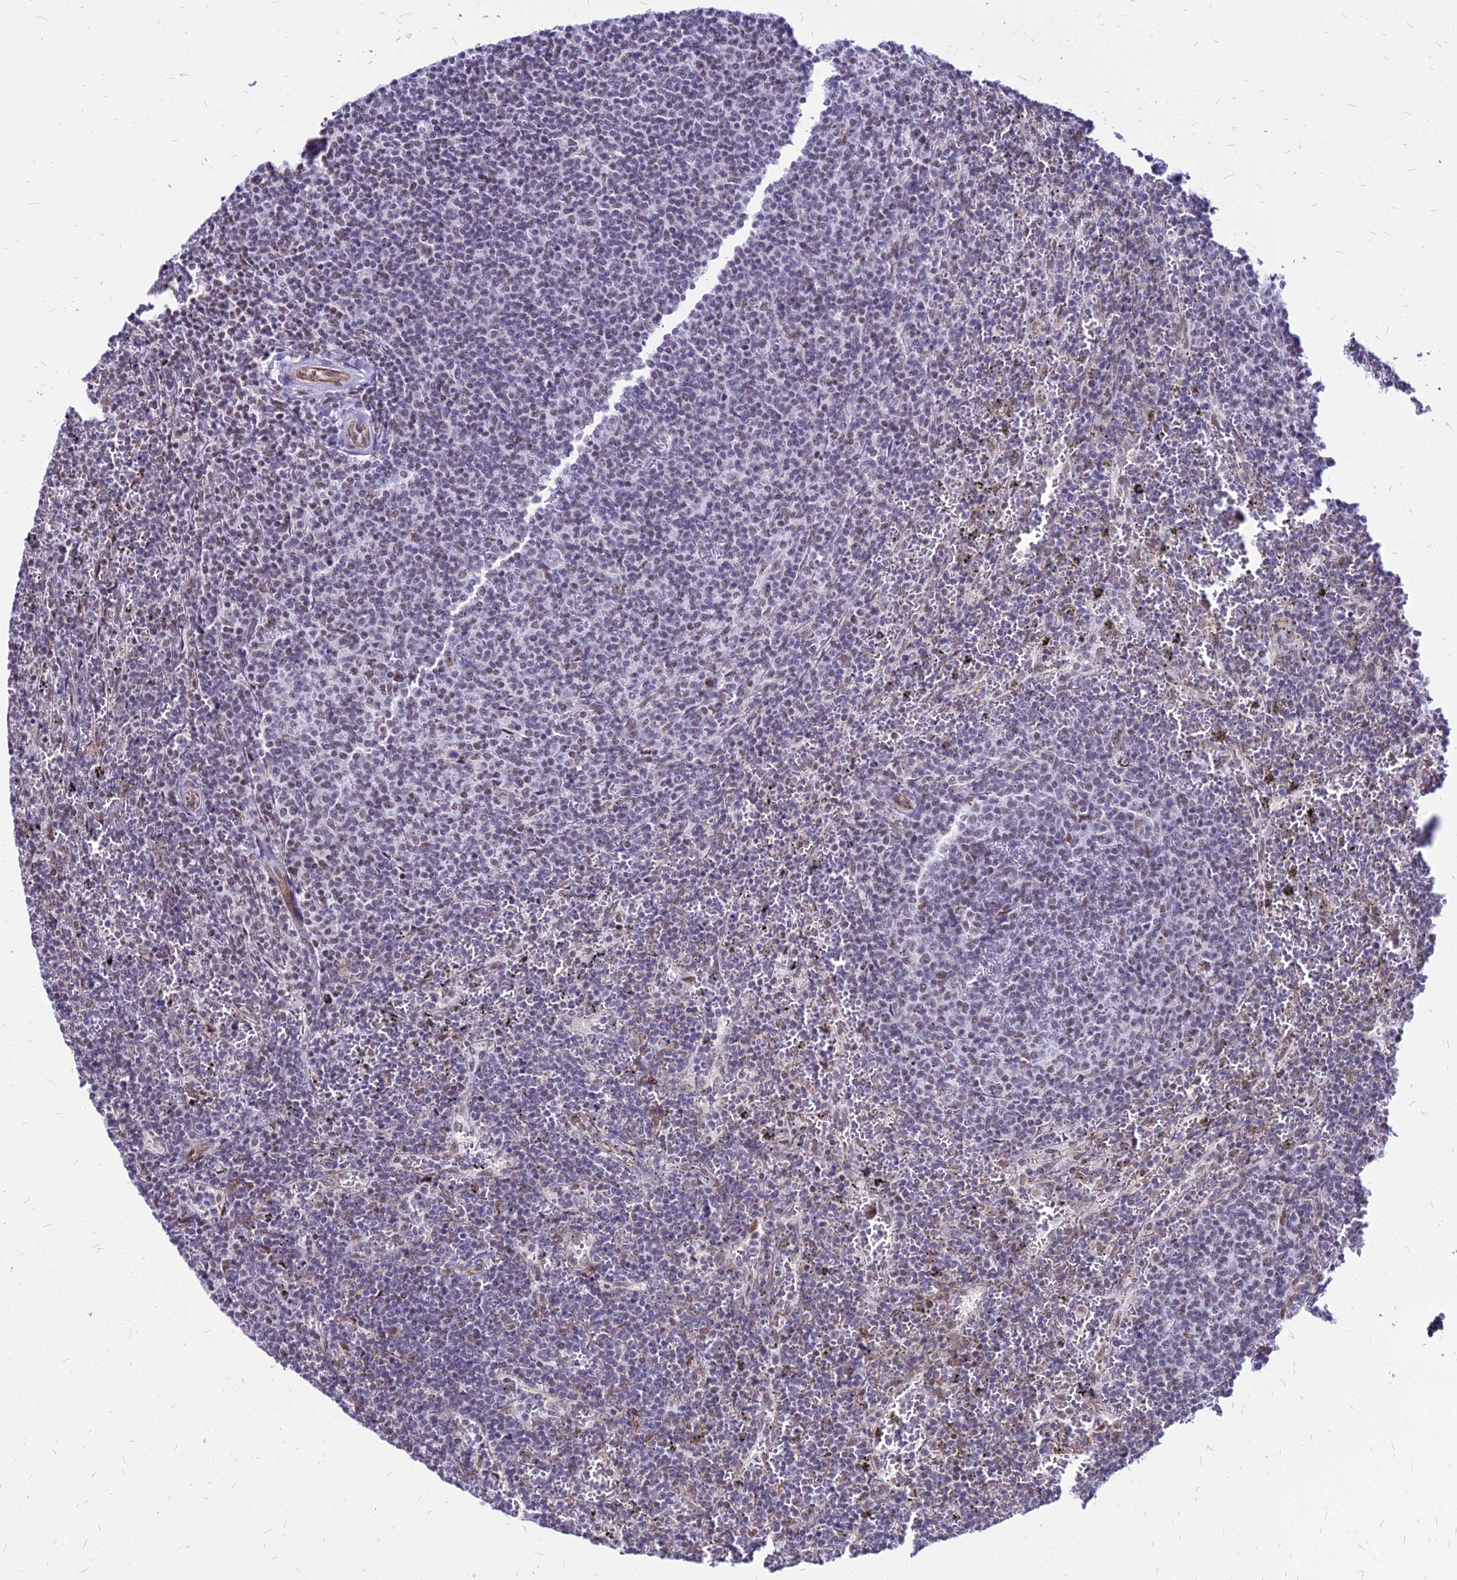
{"staining": {"intensity": "moderate", "quantity": "<25%", "location": "nuclear"}, "tissue": "lymphoma", "cell_type": "Tumor cells", "image_type": "cancer", "snomed": [{"axis": "morphology", "description": "Malignant lymphoma, non-Hodgkin's type, Low grade"}, {"axis": "topography", "description": "Spleen"}], "caption": "Immunohistochemistry photomicrograph of neoplastic tissue: human lymphoma stained using immunohistochemistry (IHC) shows low levels of moderate protein expression localized specifically in the nuclear of tumor cells, appearing as a nuclear brown color.", "gene": "FDX2", "patient": {"sex": "female", "age": 50}}